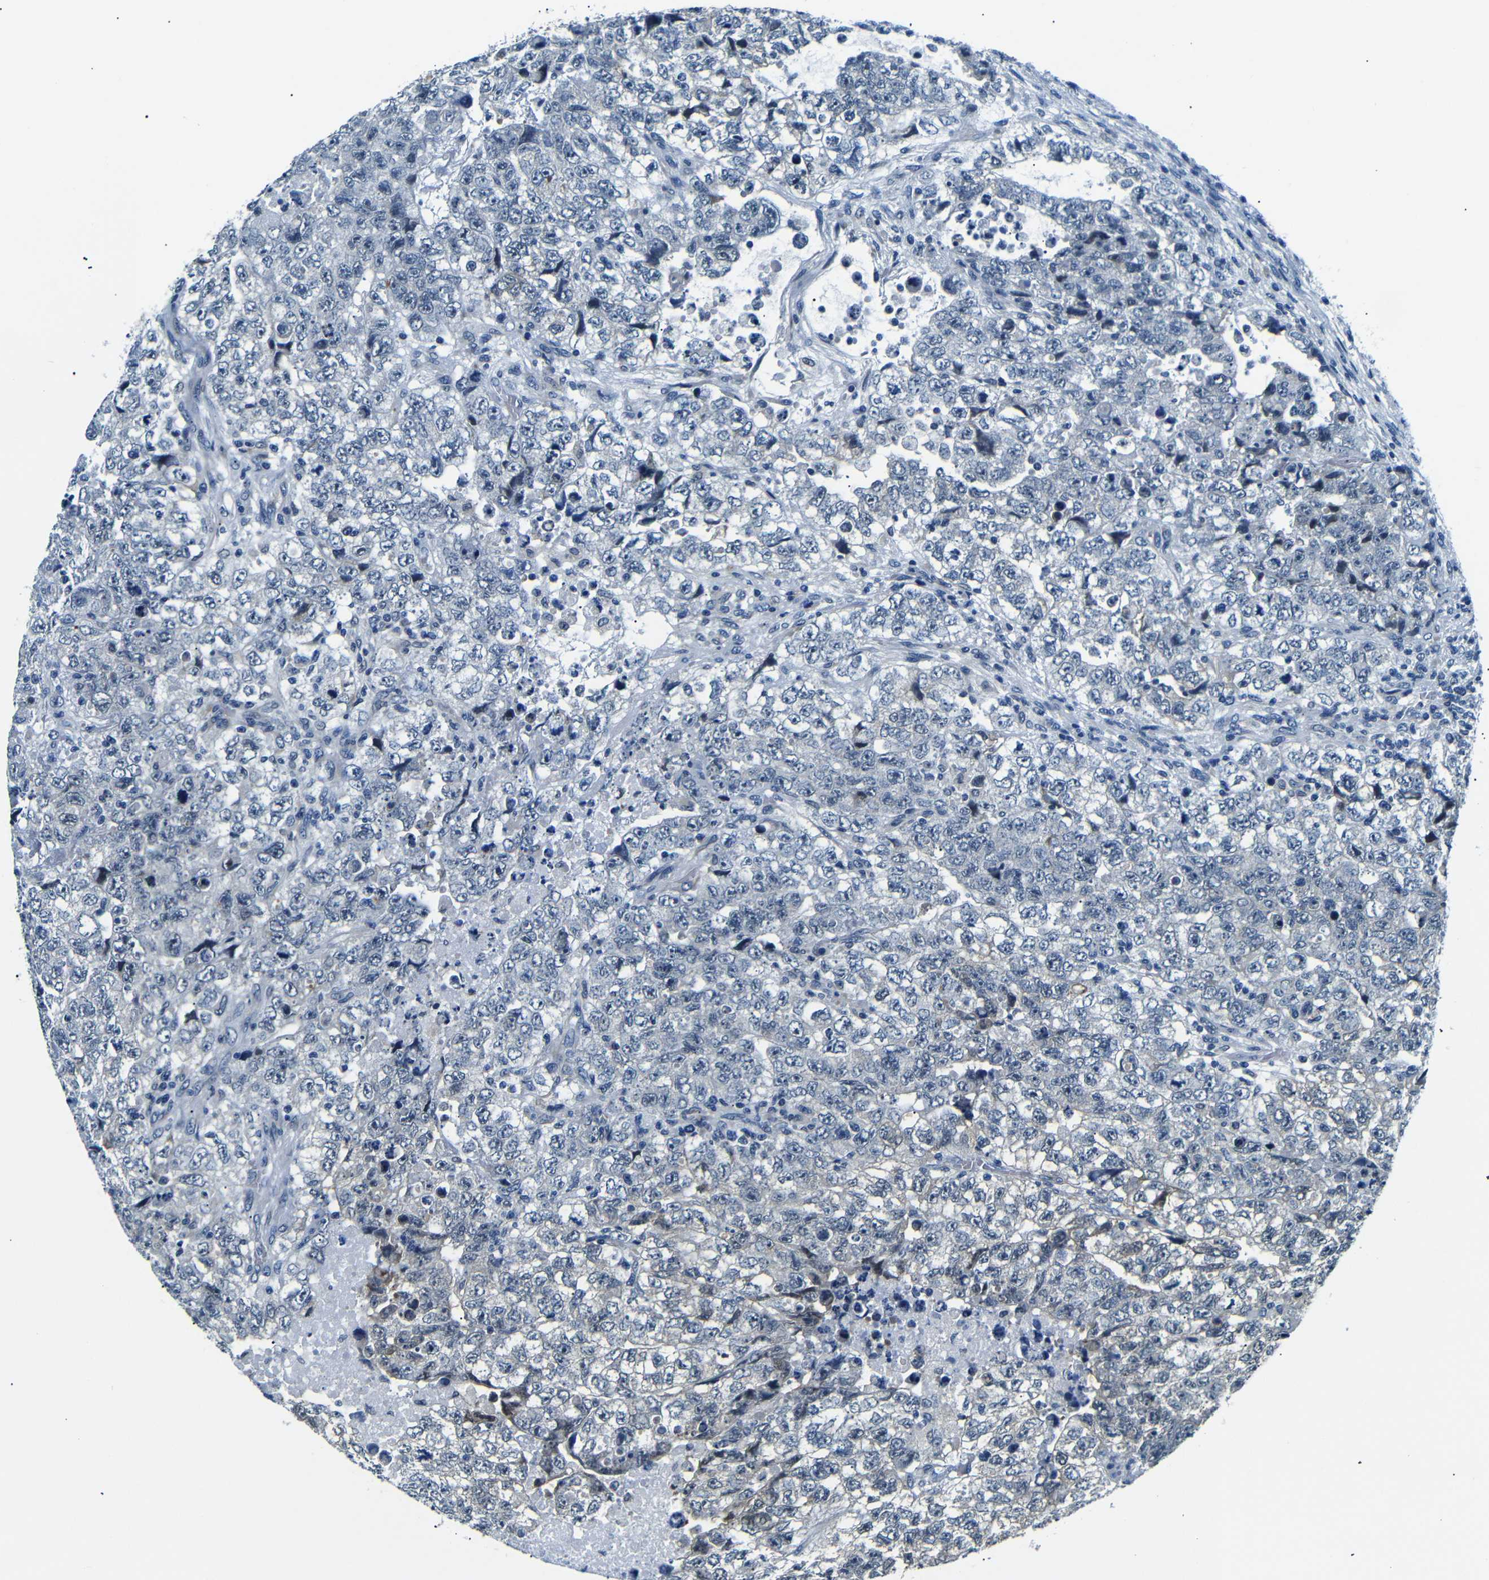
{"staining": {"intensity": "negative", "quantity": "none", "location": "none"}, "tissue": "testis cancer", "cell_type": "Tumor cells", "image_type": "cancer", "snomed": [{"axis": "morphology", "description": "Carcinoma, Embryonal, NOS"}, {"axis": "topography", "description": "Testis"}], "caption": "A micrograph of human testis embryonal carcinoma is negative for staining in tumor cells.", "gene": "TAFA1", "patient": {"sex": "male", "age": 36}}